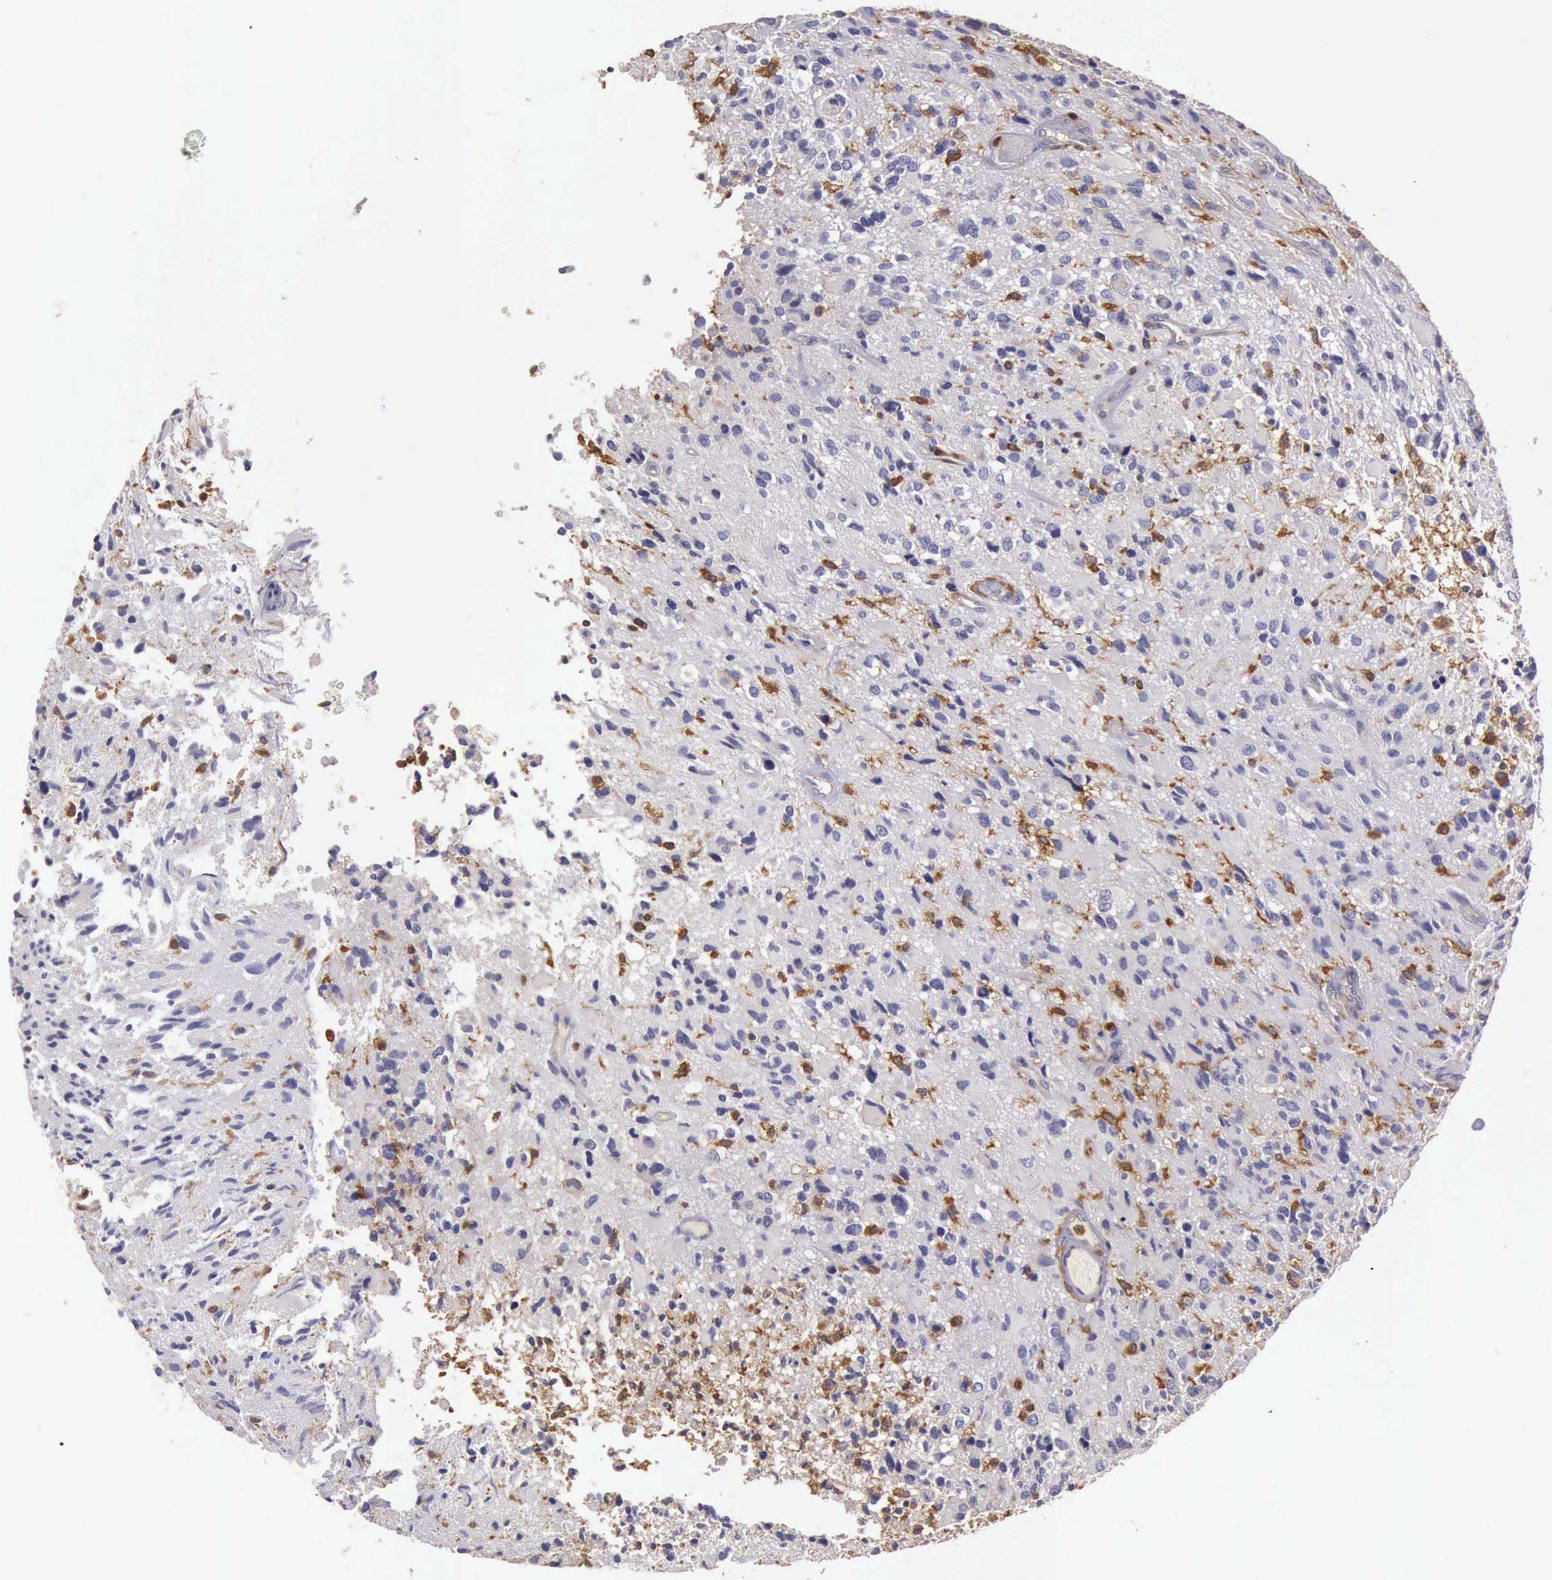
{"staining": {"intensity": "negative", "quantity": "none", "location": "none"}, "tissue": "glioma", "cell_type": "Tumor cells", "image_type": "cancer", "snomed": [{"axis": "morphology", "description": "Glioma, malignant, High grade"}, {"axis": "topography", "description": "Brain"}], "caption": "DAB (3,3'-diaminobenzidine) immunohistochemical staining of human malignant high-grade glioma displays no significant expression in tumor cells.", "gene": "ARHGAP4", "patient": {"sex": "male", "age": 69}}